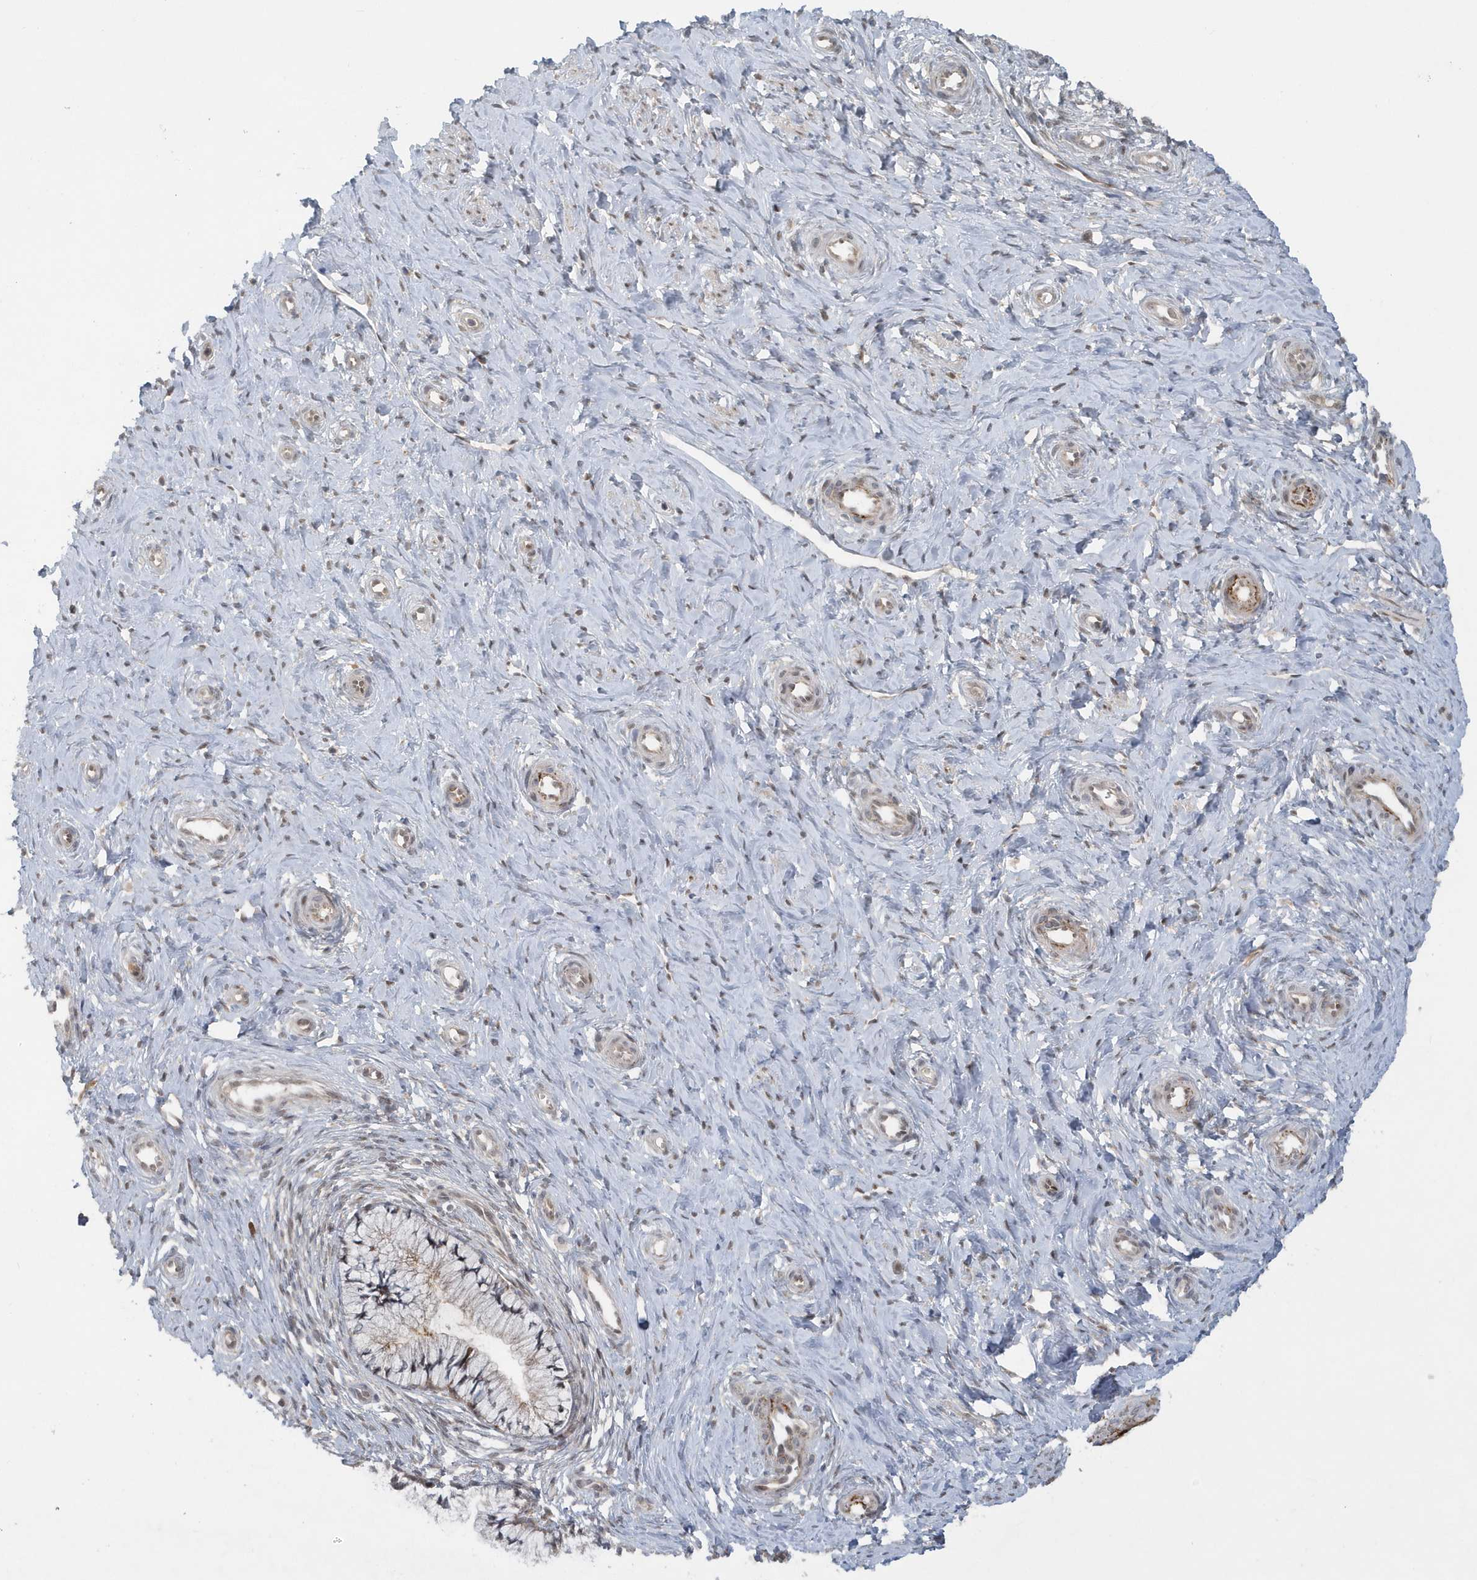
{"staining": {"intensity": "weak", "quantity": "25%-75%", "location": "cytoplasmic/membranous"}, "tissue": "cervix", "cell_type": "Glandular cells", "image_type": "normal", "snomed": [{"axis": "morphology", "description": "Normal tissue, NOS"}, {"axis": "topography", "description": "Cervix"}], "caption": "The immunohistochemical stain highlights weak cytoplasmic/membranous staining in glandular cells of normal cervix. The staining is performed using DAB brown chromogen to label protein expression. The nuclei are counter-stained blue using hematoxylin.", "gene": "ATG4A", "patient": {"sex": "female", "age": 36}}